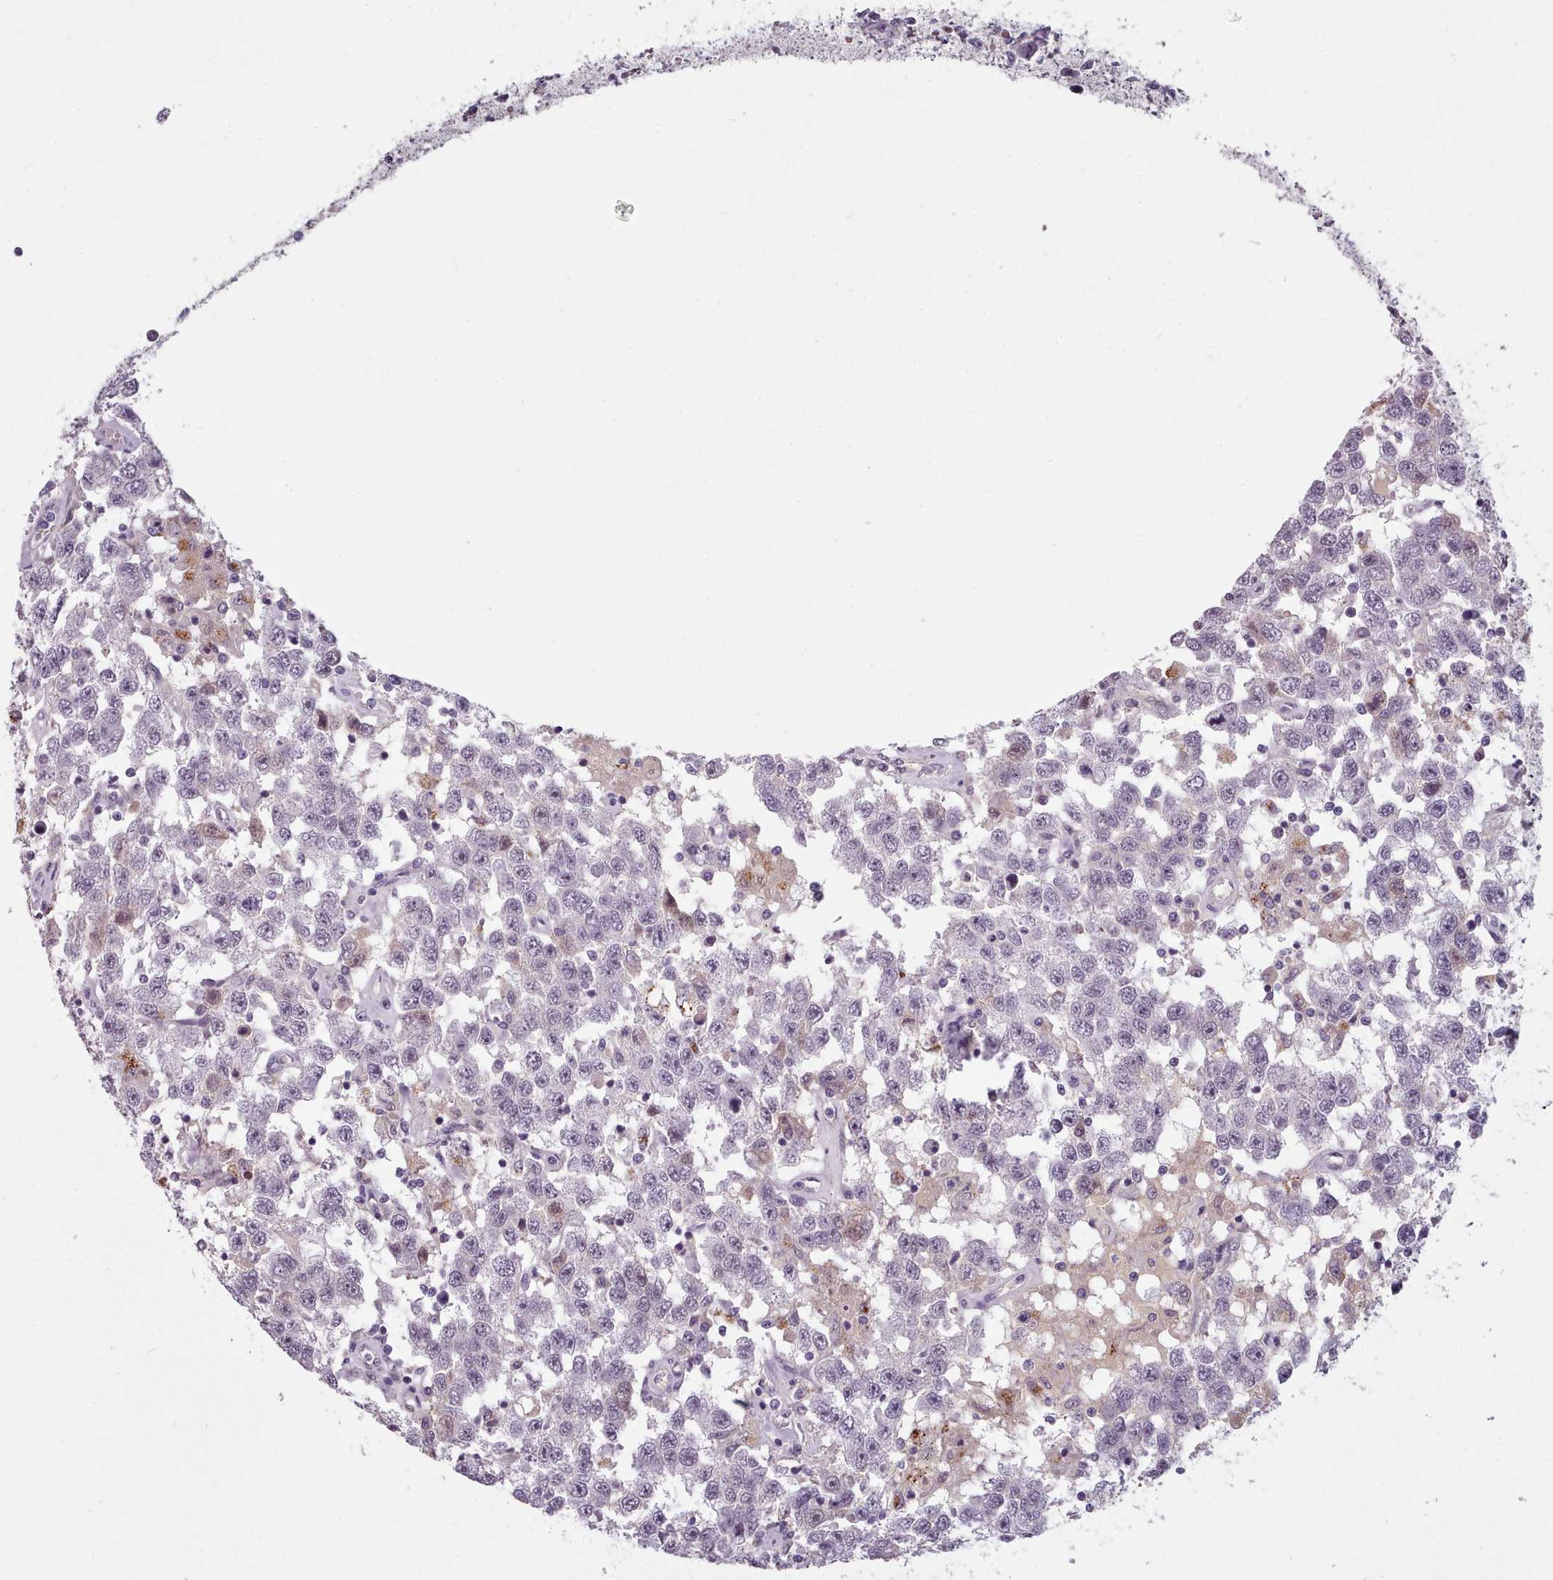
{"staining": {"intensity": "negative", "quantity": "none", "location": "none"}, "tissue": "testis cancer", "cell_type": "Tumor cells", "image_type": "cancer", "snomed": [{"axis": "morphology", "description": "Seminoma, NOS"}, {"axis": "topography", "description": "Testis"}], "caption": "The image reveals no significant staining in tumor cells of testis cancer.", "gene": "PBX4", "patient": {"sex": "male", "age": 41}}